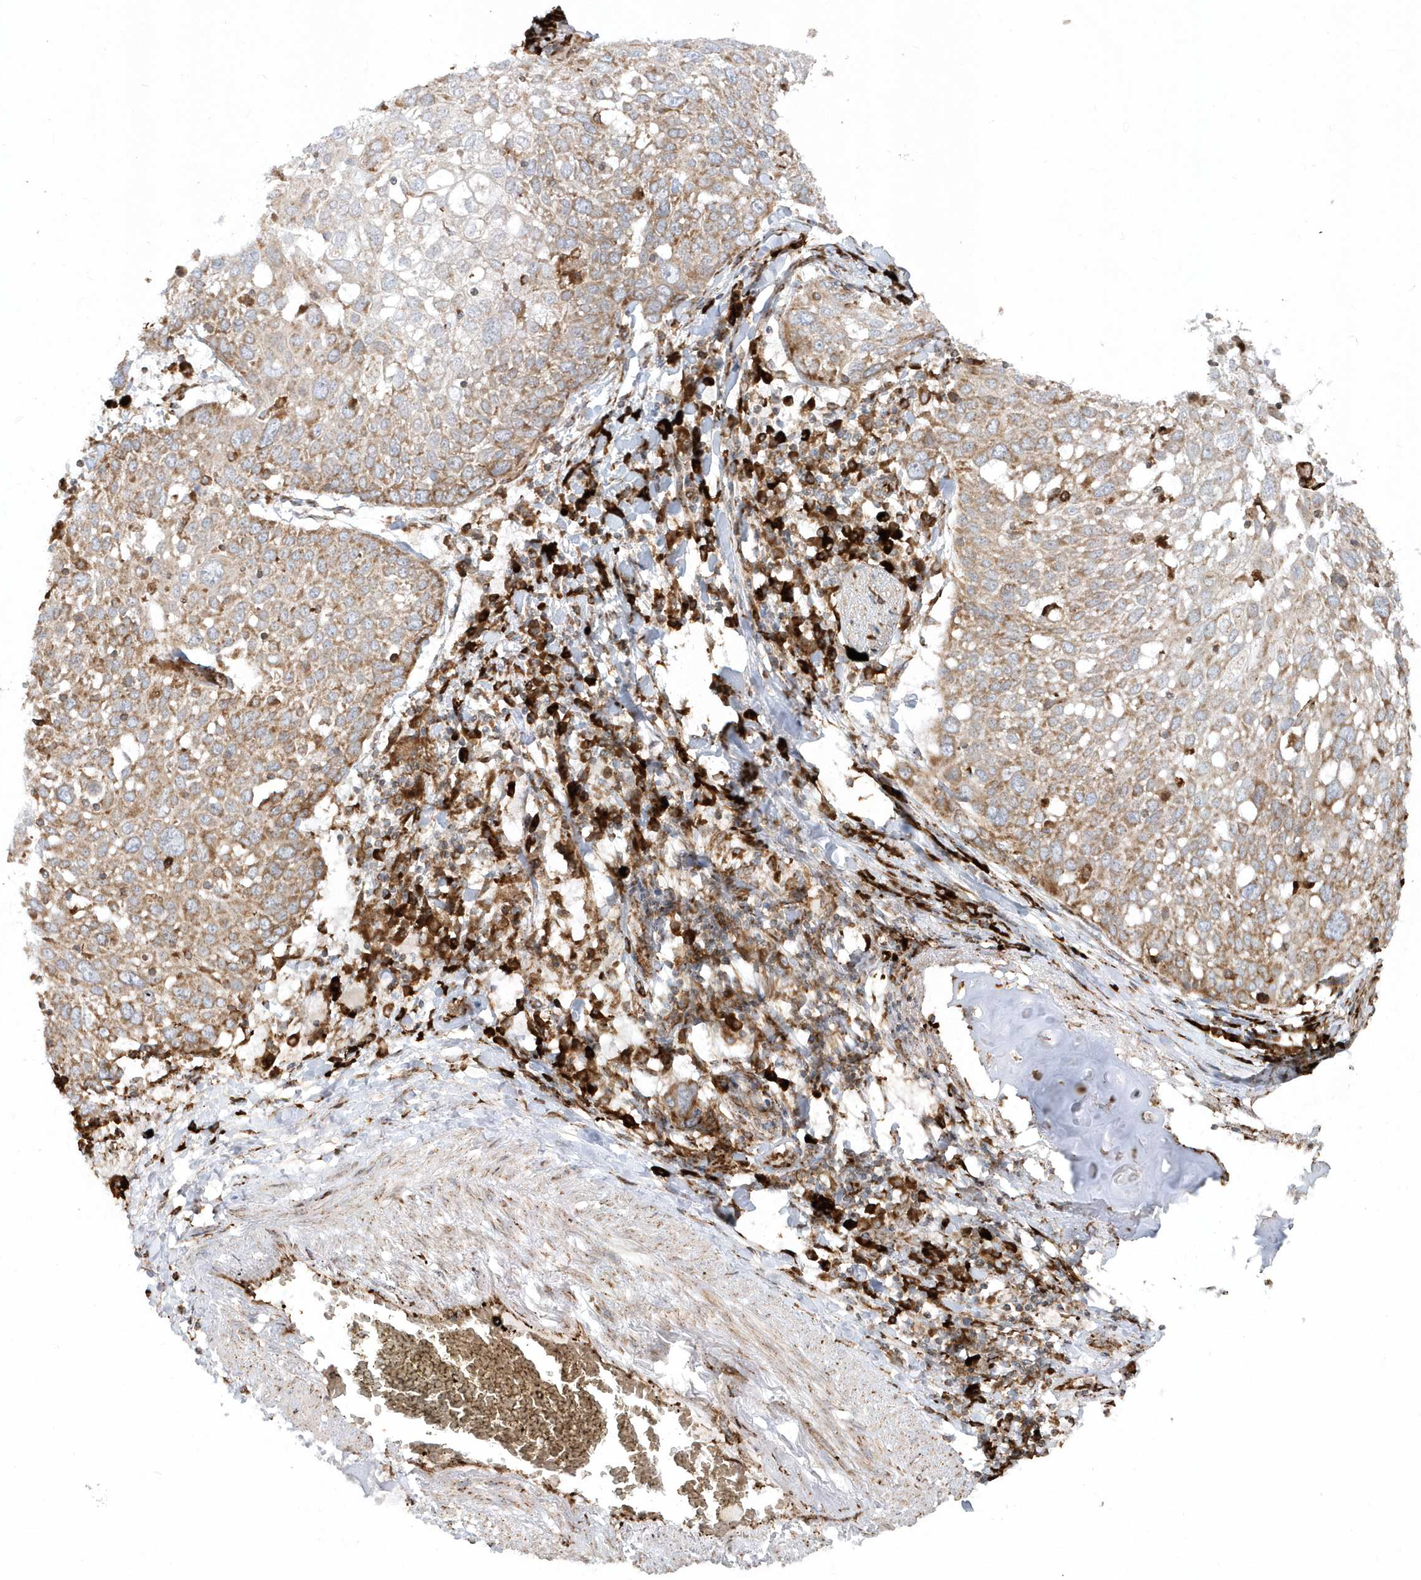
{"staining": {"intensity": "moderate", "quantity": "25%-75%", "location": "cytoplasmic/membranous"}, "tissue": "lung cancer", "cell_type": "Tumor cells", "image_type": "cancer", "snomed": [{"axis": "morphology", "description": "Squamous cell carcinoma, NOS"}, {"axis": "topography", "description": "Lung"}], "caption": "Squamous cell carcinoma (lung) stained with IHC demonstrates moderate cytoplasmic/membranous positivity in approximately 25%-75% of tumor cells.", "gene": "SH3BP2", "patient": {"sex": "male", "age": 65}}